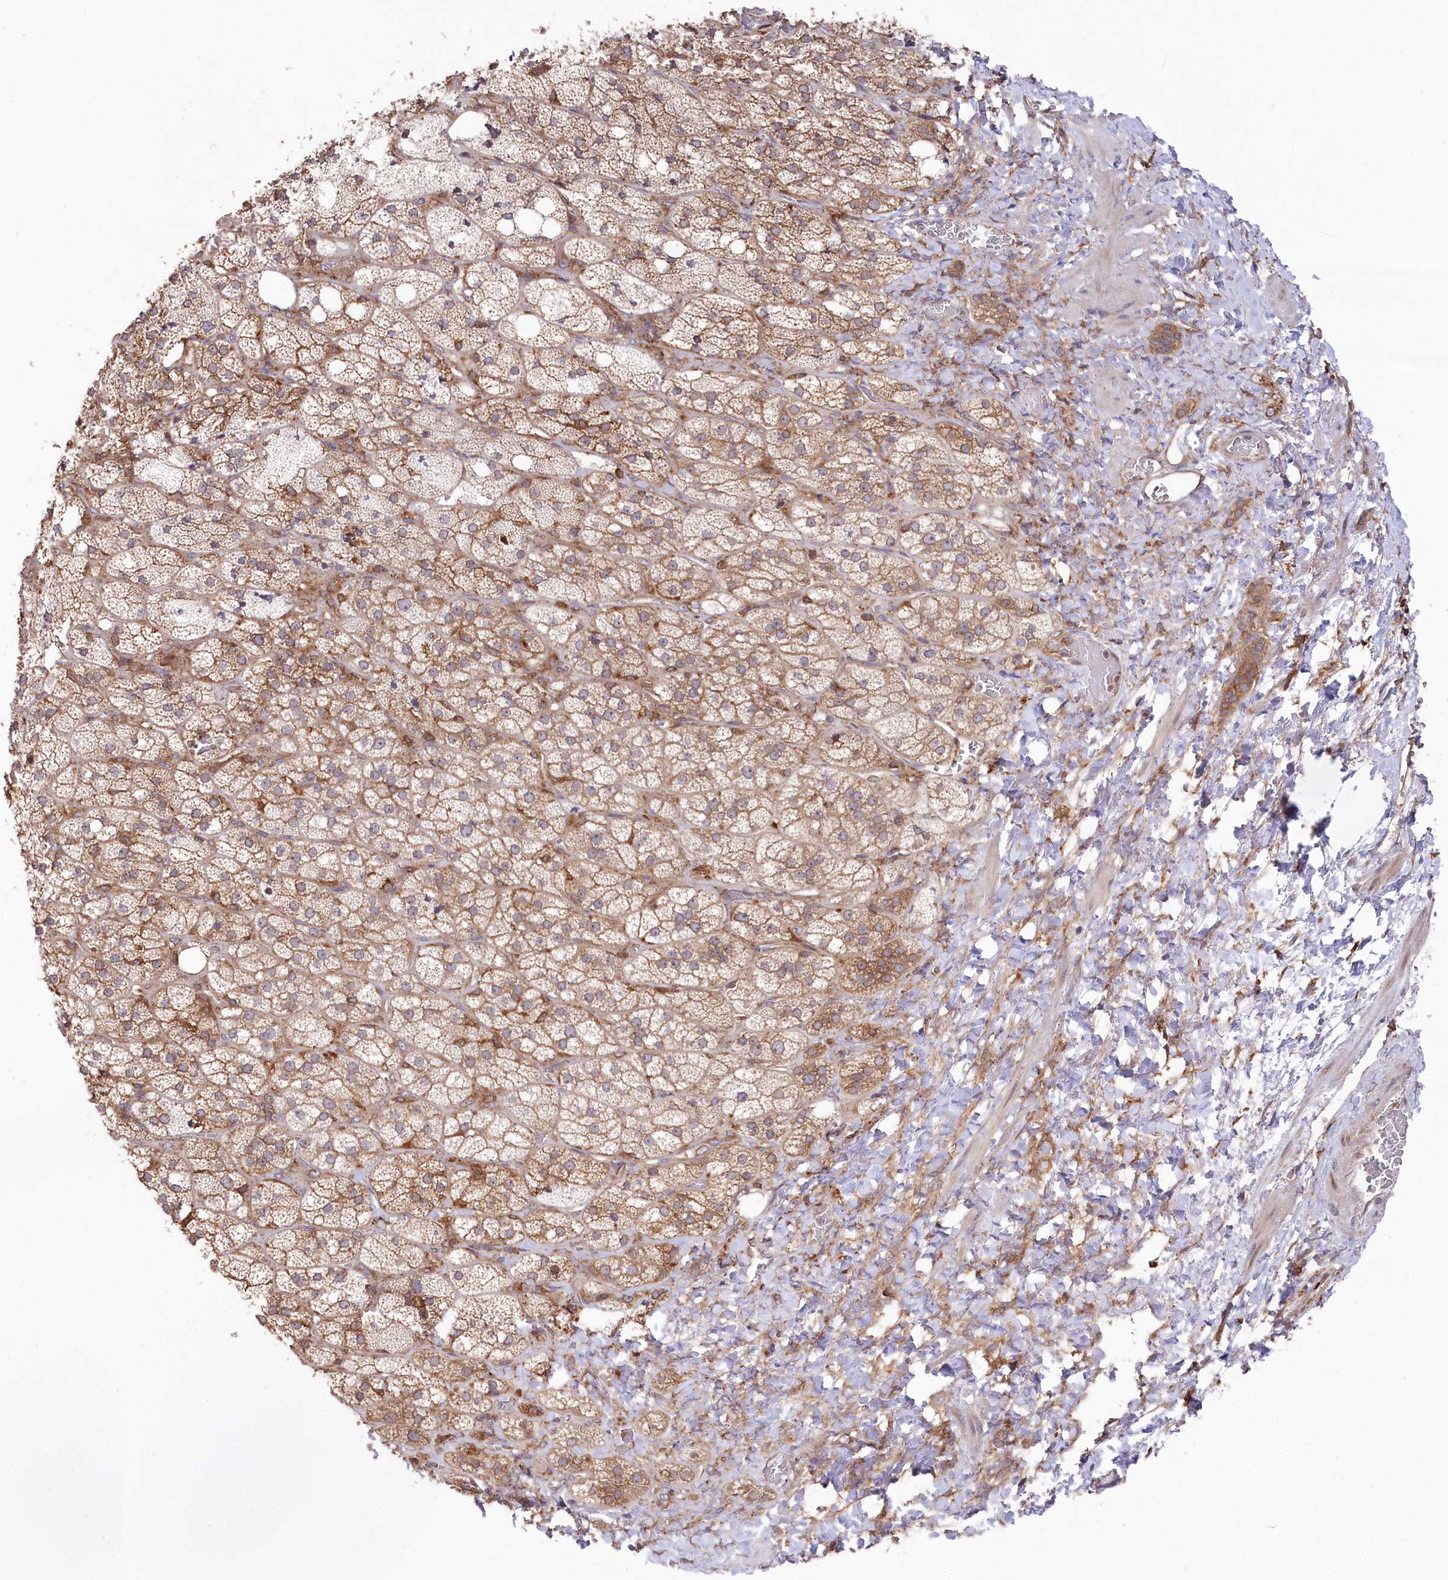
{"staining": {"intensity": "moderate", "quantity": "25%-75%", "location": "cytoplasmic/membranous"}, "tissue": "adrenal gland", "cell_type": "Glandular cells", "image_type": "normal", "snomed": [{"axis": "morphology", "description": "Normal tissue, NOS"}, {"axis": "topography", "description": "Adrenal gland"}], "caption": "Benign adrenal gland exhibits moderate cytoplasmic/membranous staining in approximately 25%-75% of glandular cells, visualized by immunohistochemistry. The staining is performed using DAB brown chromogen to label protein expression. The nuclei are counter-stained blue using hematoxylin.", "gene": "PPP1R21", "patient": {"sex": "male", "age": 61}}